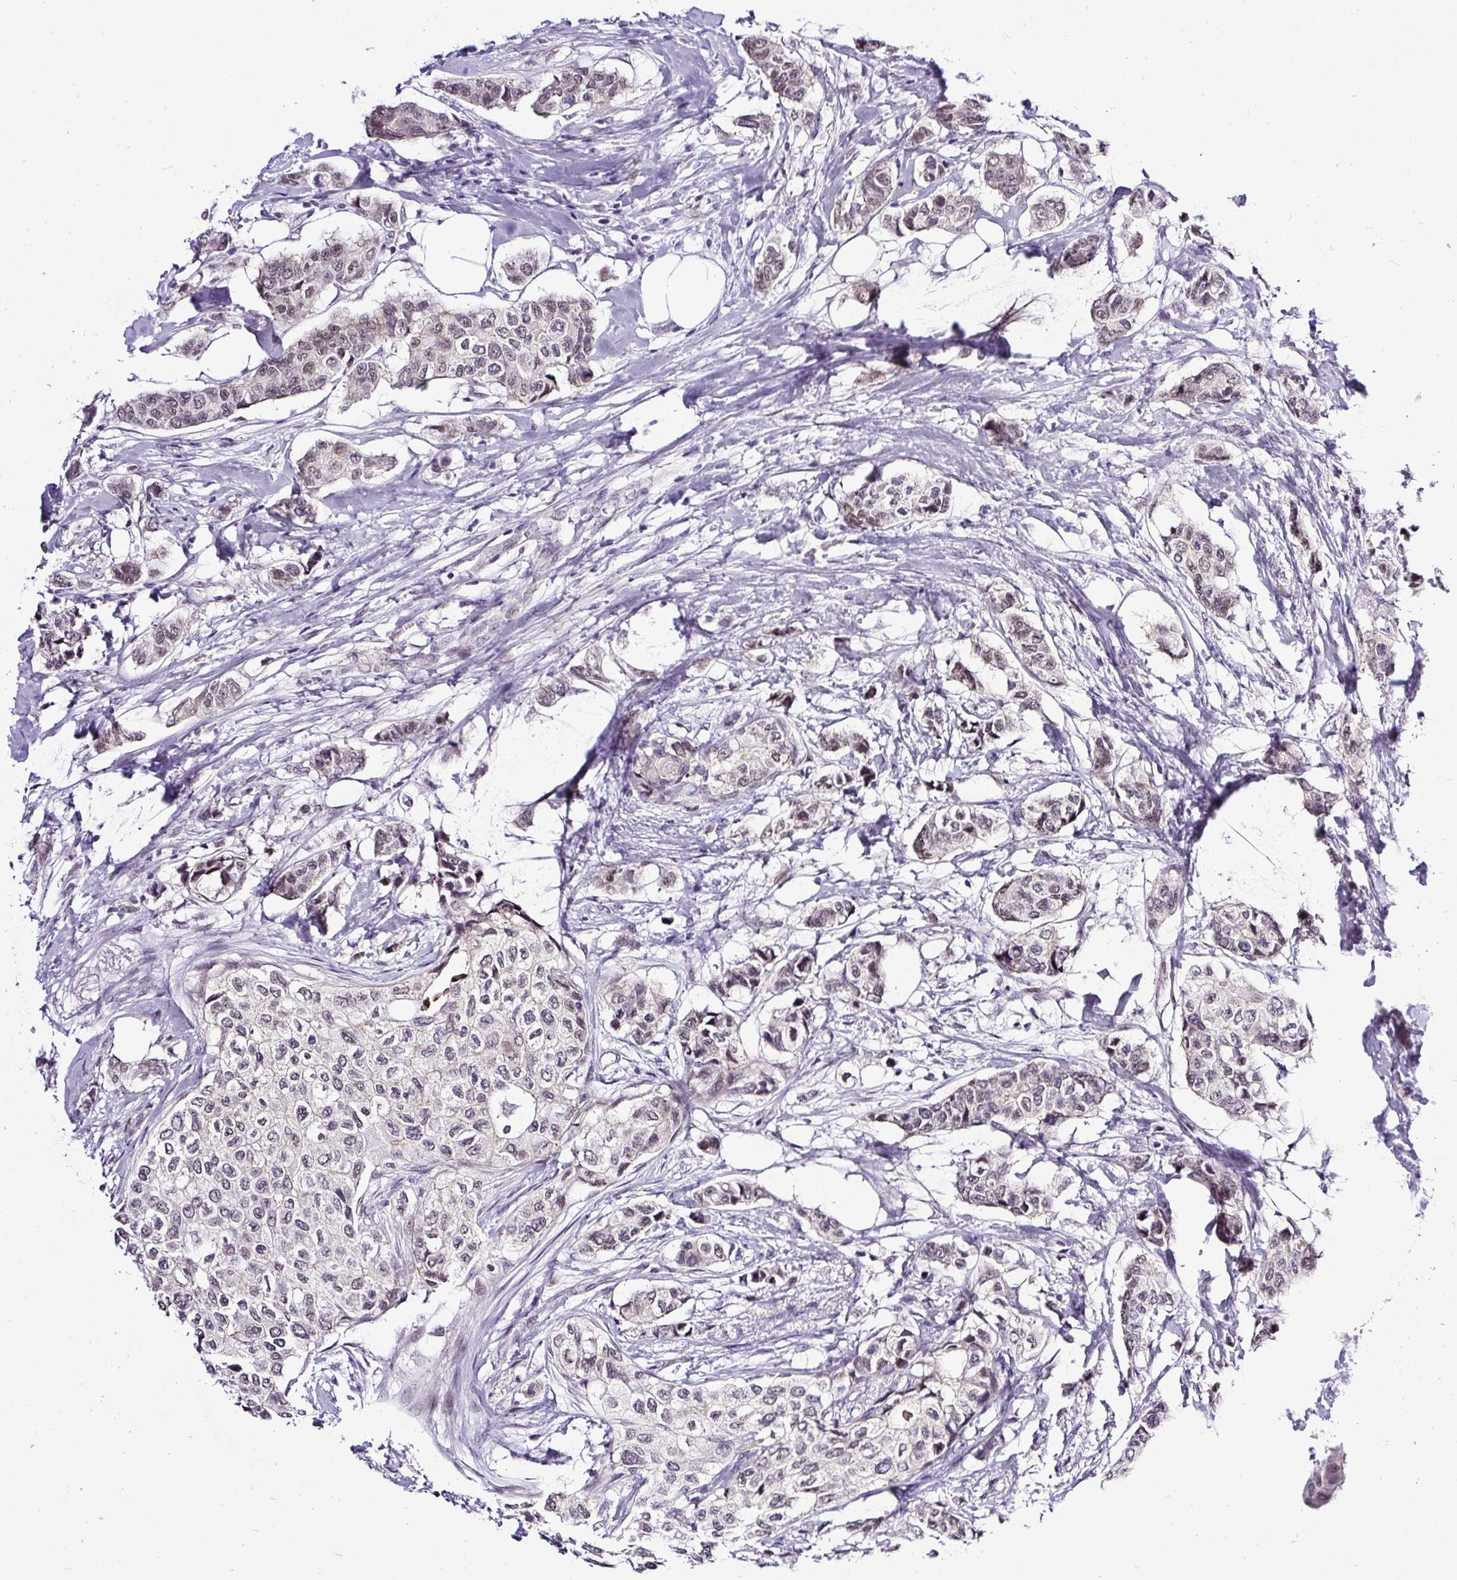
{"staining": {"intensity": "weak", "quantity": "25%-75%", "location": "nuclear"}, "tissue": "breast cancer", "cell_type": "Tumor cells", "image_type": "cancer", "snomed": [{"axis": "morphology", "description": "Lobular carcinoma"}, {"axis": "topography", "description": "Breast"}], "caption": "Immunohistochemical staining of human lobular carcinoma (breast) demonstrates low levels of weak nuclear staining in about 25%-75% of tumor cells. Using DAB (brown) and hematoxylin (blue) stains, captured at high magnification using brightfield microscopy.", "gene": "WNT10B", "patient": {"sex": "female", "age": 51}}